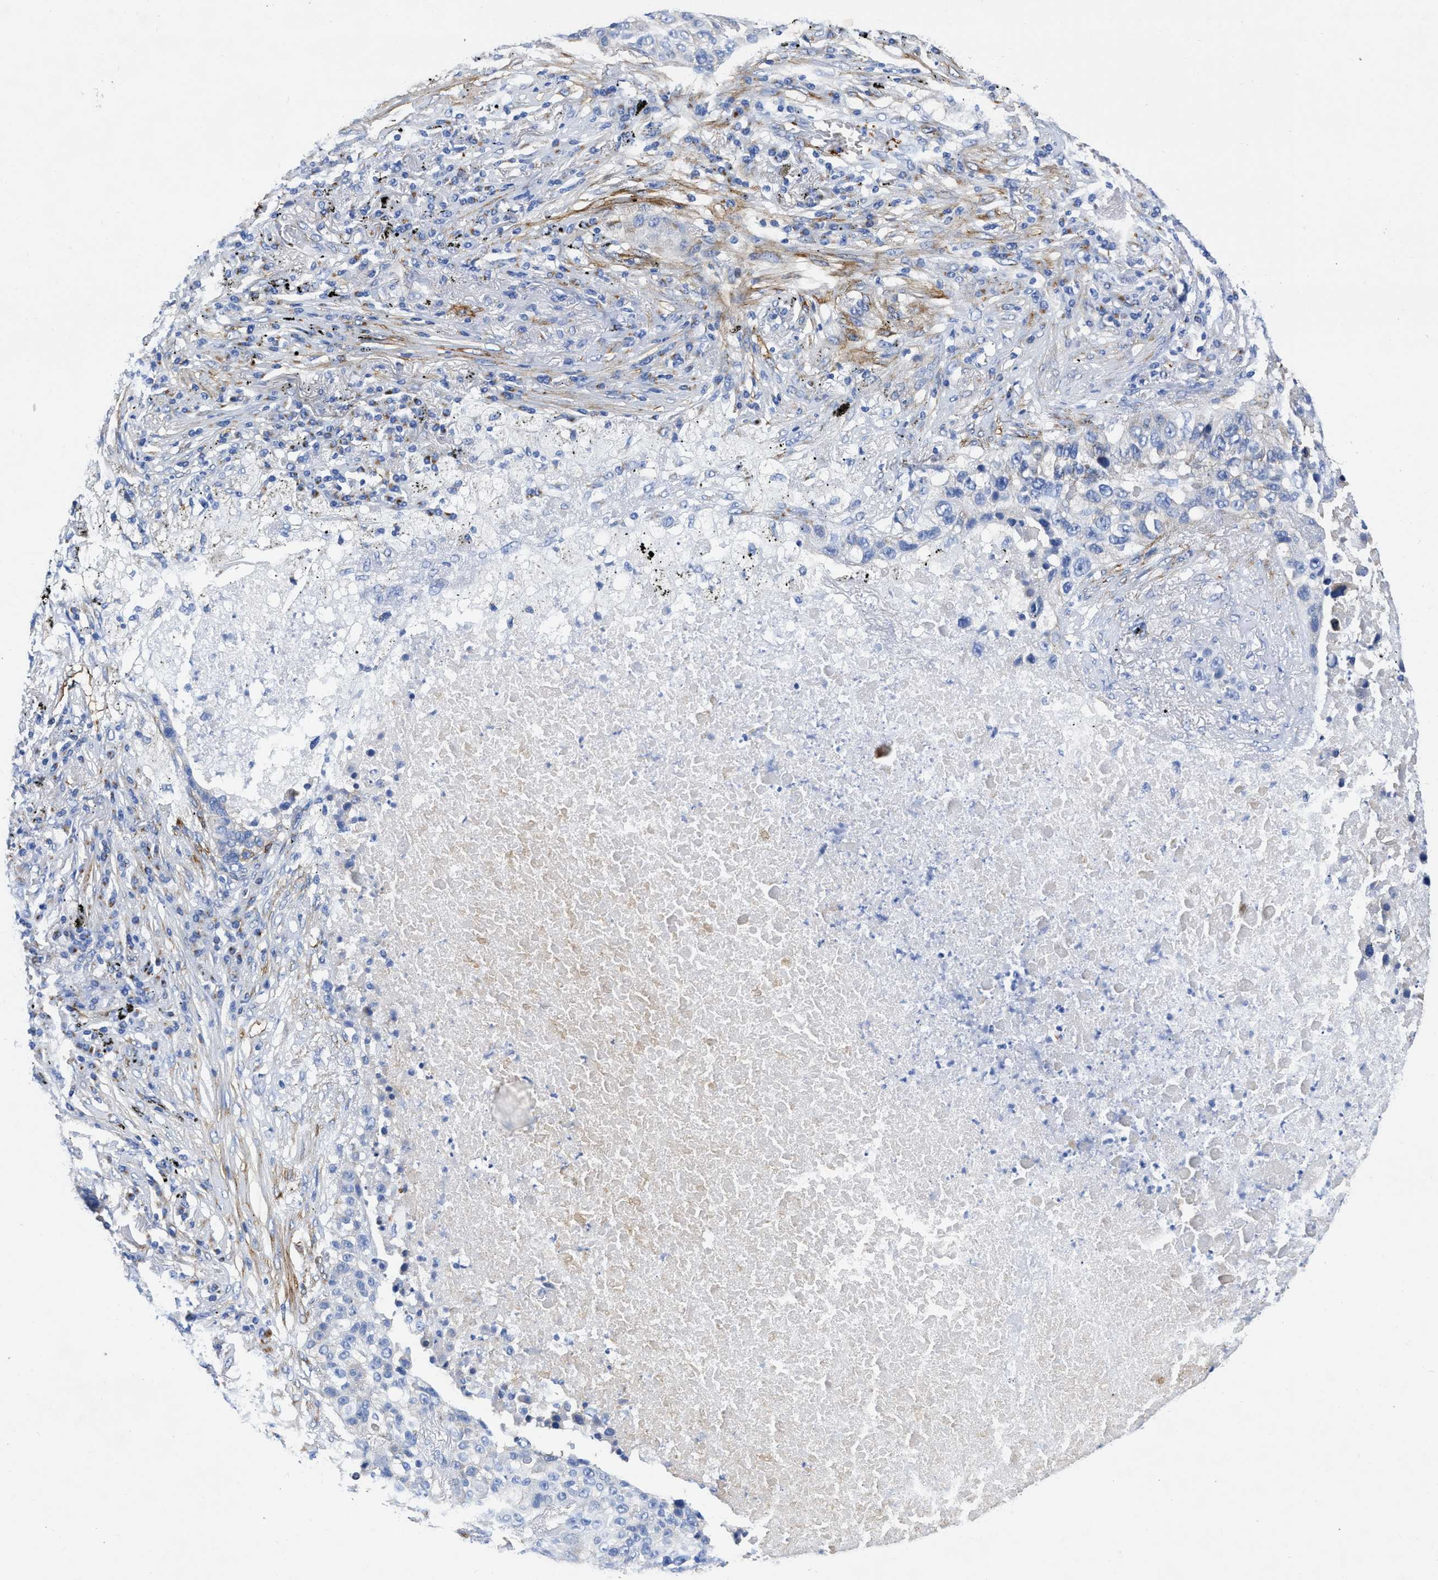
{"staining": {"intensity": "negative", "quantity": "none", "location": "none"}, "tissue": "lung cancer", "cell_type": "Tumor cells", "image_type": "cancer", "snomed": [{"axis": "morphology", "description": "Squamous cell carcinoma, NOS"}, {"axis": "topography", "description": "Lung"}], "caption": "A micrograph of lung cancer stained for a protein shows no brown staining in tumor cells.", "gene": "TVP23B", "patient": {"sex": "male", "age": 57}}